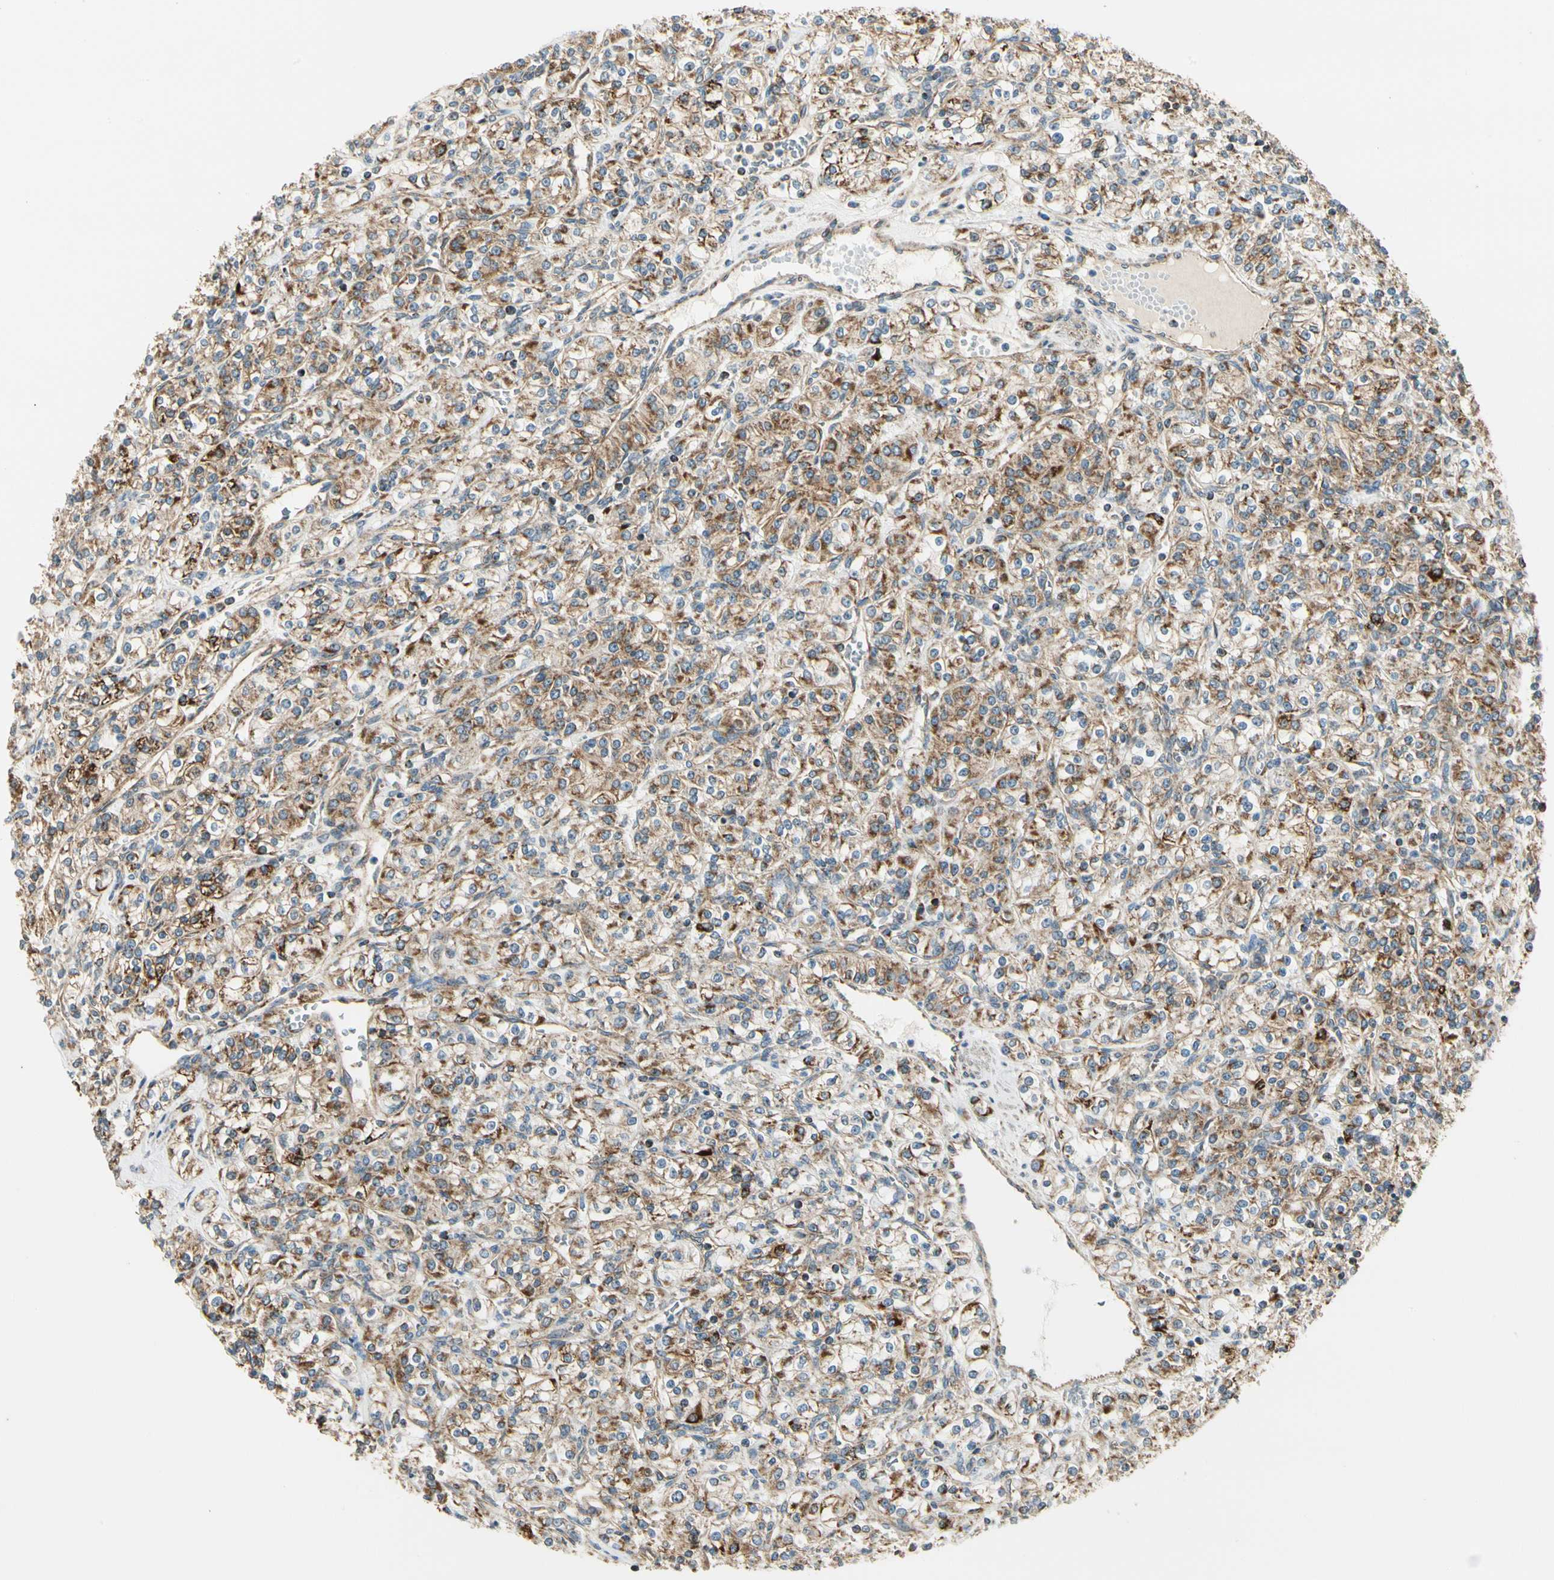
{"staining": {"intensity": "moderate", "quantity": "25%-75%", "location": "cytoplasmic/membranous"}, "tissue": "renal cancer", "cell_type": "Tumor cells", "image_type": "cancer", "snomed": [{"axis": "morphology", "description": "Adenocarcinoma, NOS"}, {"axis": "topography", "description": "Kidney"}], "caption": "Human renal cancer (adenocarcinoma) stained with a brown dye reveals moderate cytoplasmic/membranous positive staining in about 25%-75% of tumor cells.", "gene": "EPHB3", "patient": {"sex": "male", "age": 77}}